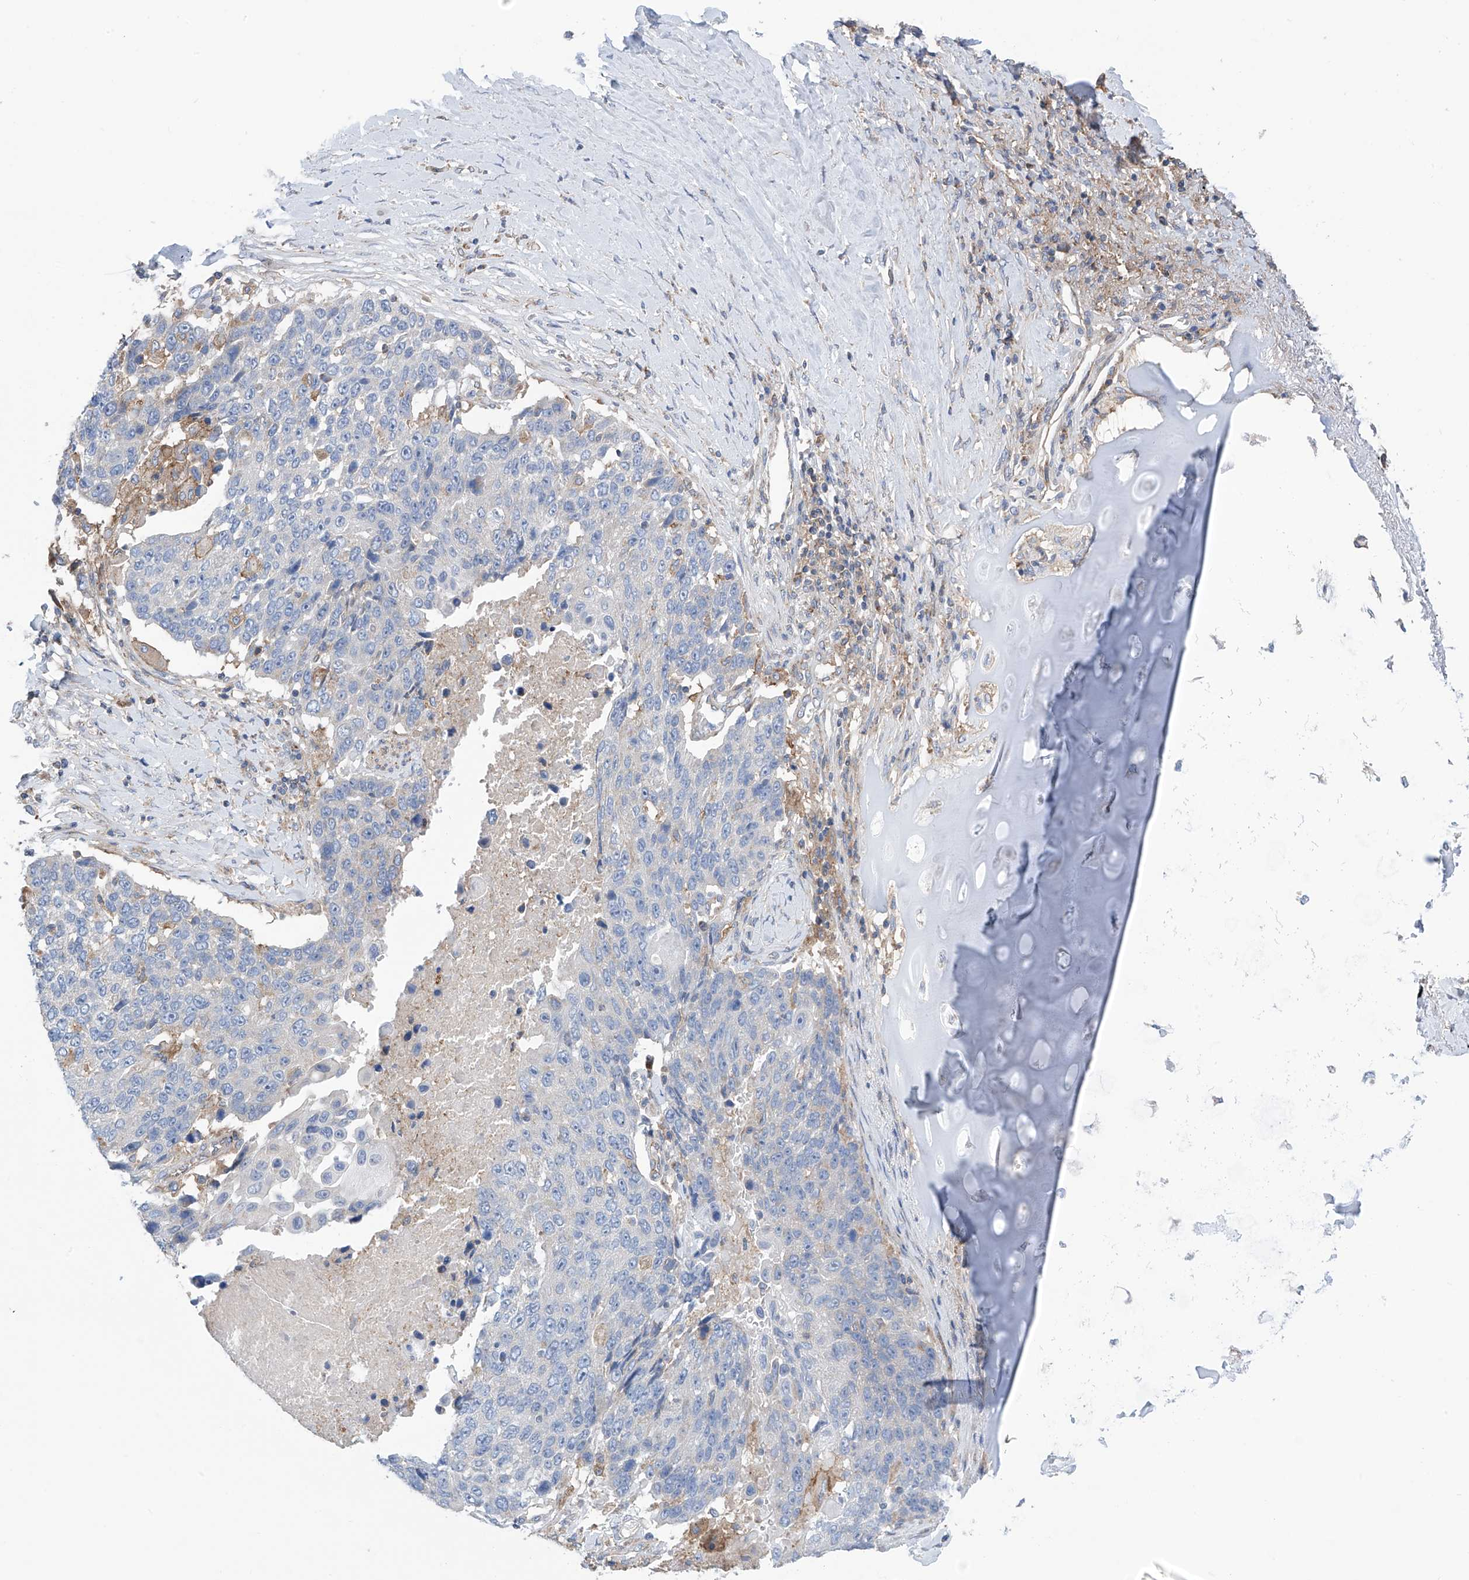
{"staining": {"intensity": "negative", "quantity": "none", "location": "none"}, "tissue": "lung cancer", "cell_type": "Tumor cells", "image_type": "cancer", "snomed": [{"axis": "morphology", "description": "Squamous cell carcinoma, NOS"}, {"axis": "topography", "description": "Lung"}], "caption": "This is an immunohistochemistry image of lung cancer. There is no positivity in tumor cells.", "gene": "P2RX7", "patient": {"sex": "male", "age": 66}}